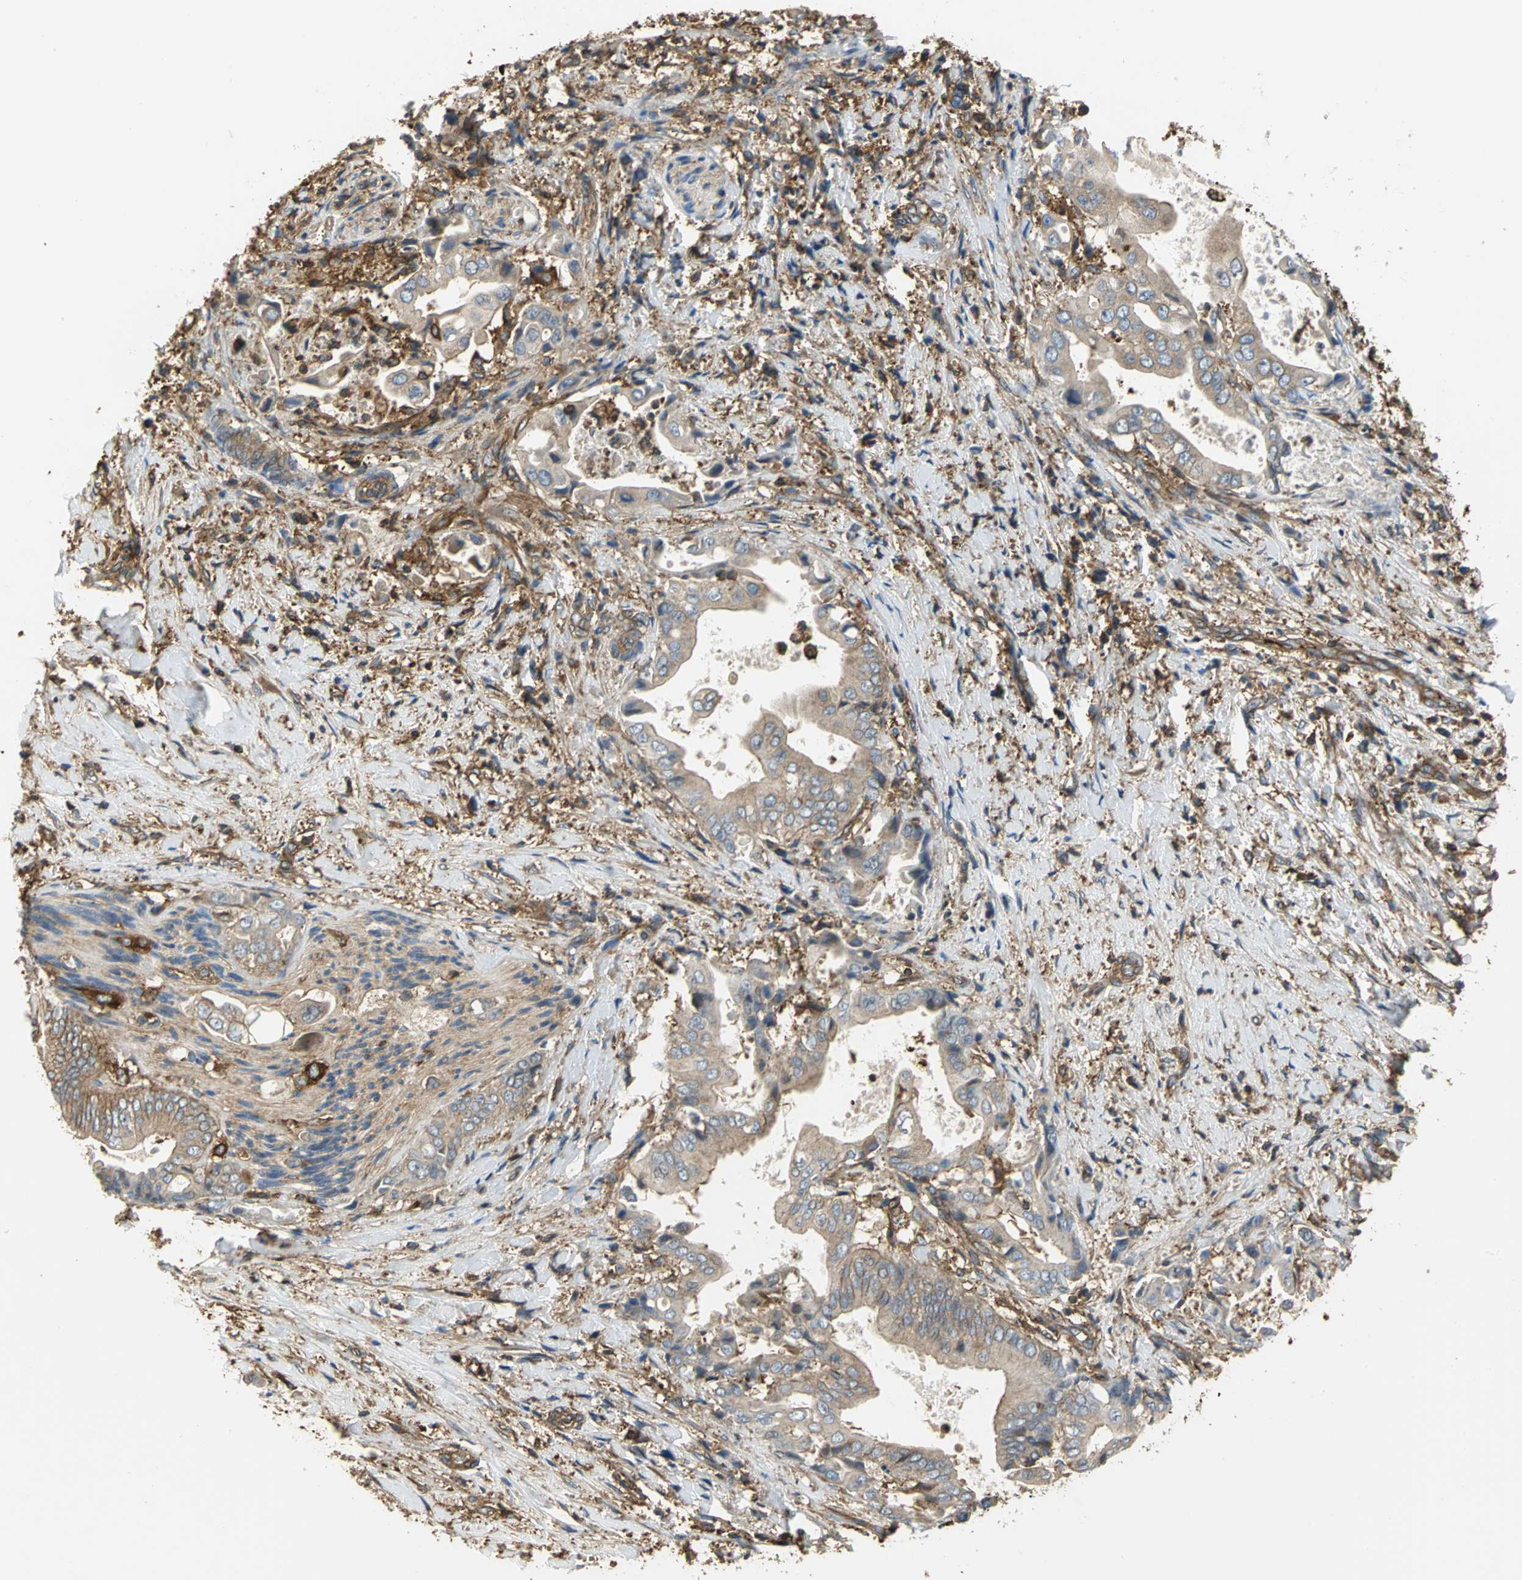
{"staining": {"intensity": "weak", "quantity": ">75%", "location": "cytoplasmic/membranous"}, "tissue": "liver cancer", "cell_type": "Tumor cells", "image_type": "cancer", "snomed": [{"axis": "morphology", "description": "Cholangiocarcinoma"}, {"axis": "topography", "description": "Liver"}], "caption": "IHC staining of liver cancer, which demonstrates low levels of weak cytoplasmic/membranous staining in approximately >75% of tumor cells indicating weak cytoplasmic/membranous protein staining. The staining was performed using DAB (brown) for protein detection and nuclei were counterstained in hematoxylin (blue).", "gene": "TLN1", "patient": {"sex": "male", "age": 58}}